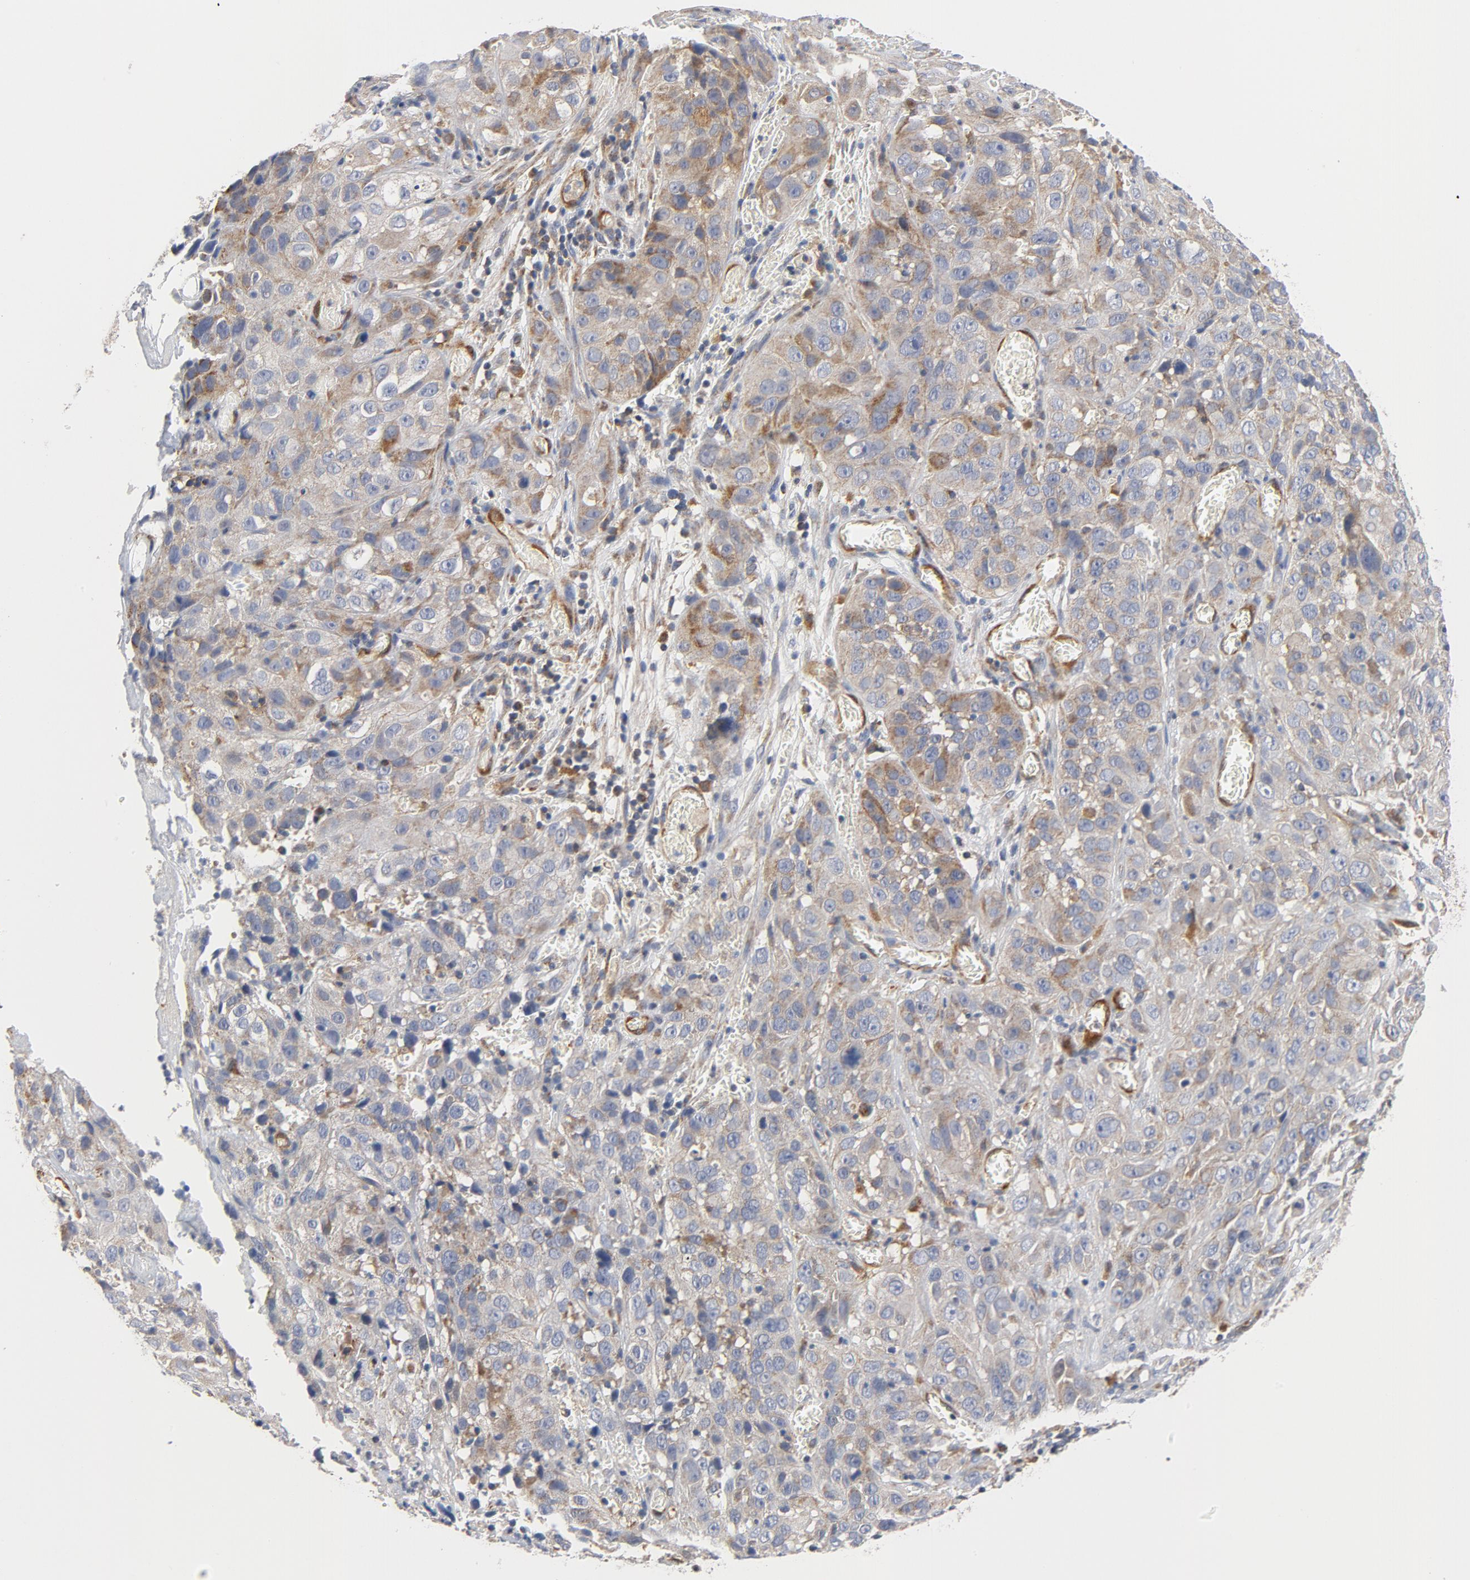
{"staining": {"intensity": "weak", "quantity": ">75%", "location": "cytoplasmic/membranous"}, "tissue": "cervical cancer", "cell_type": "Tumor cells", "image_type": "cancer", "snomed": [{"axis": "morphology", "description": "Squamous cell carcinoma, NOS"}, {"axis": "topography", "description": "Cervix"}], "caption": "There is low levels of weak cytoplasmic/membranous expression in tumor cells of cervical cancer, as demonstrated by immunohistochemical staining (brown color).", "gene": "RAPGEF4", "patient": {"sex": "female", "age": 32}}